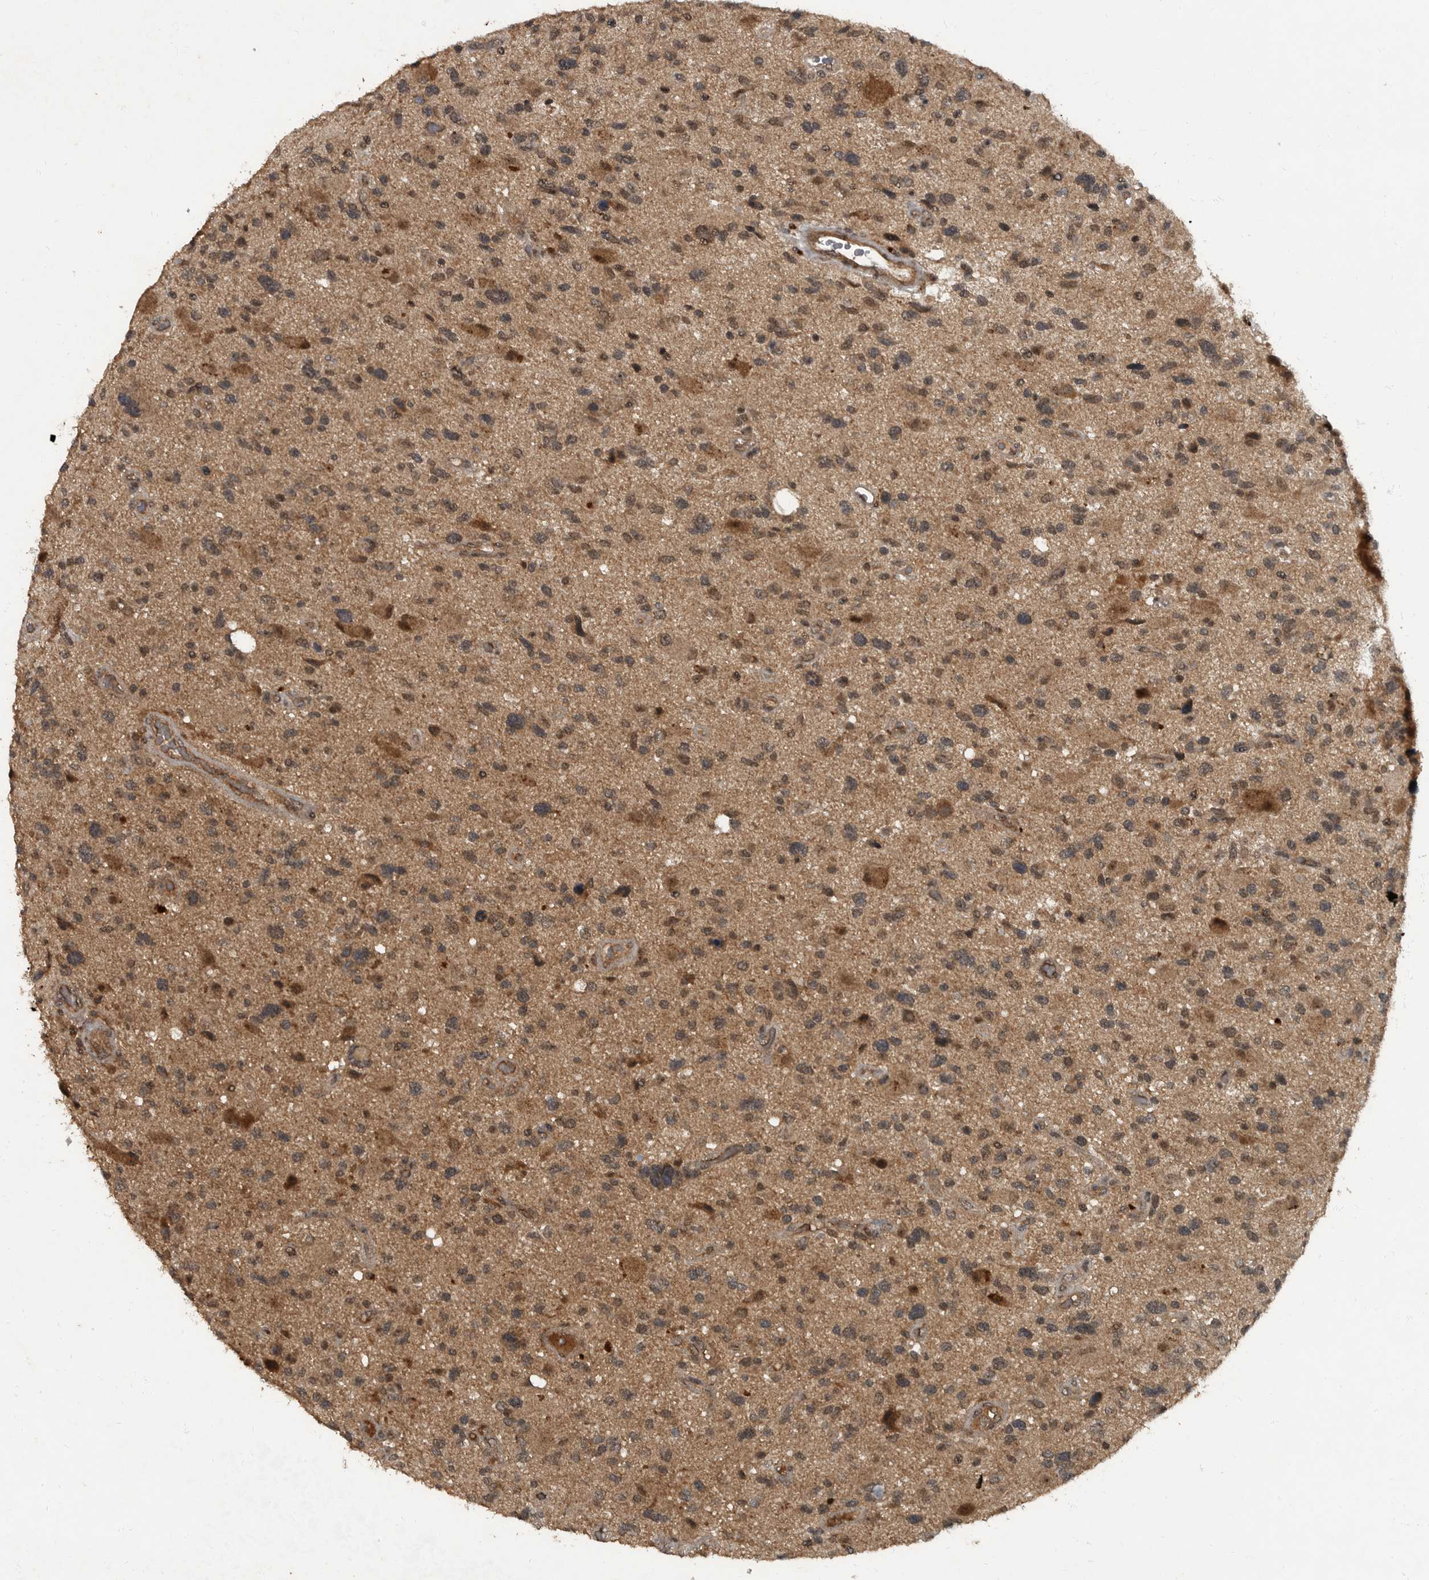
{"staining": {"intensity": "moderate", "quantity": "<25%", "location": "cytoplasmic/membranous,nuclear"}, "tissue": "glioma", "cell_type": "Tumor cells", "image_type": "cancer", "snomed": [{"axis": "morphology", "description": "Glioma, malignant, High grade"}, {"axis": "topography", "description": "Brain"}], "caption": "Glioma was stained to show a protein in brown. There is low levels of moderate cytoplasmic/membranous and nuclear staining in approximately <25% of tumor cells.", "gene": "FOXO1", "patient": {"sex": "male", "age": 33}}